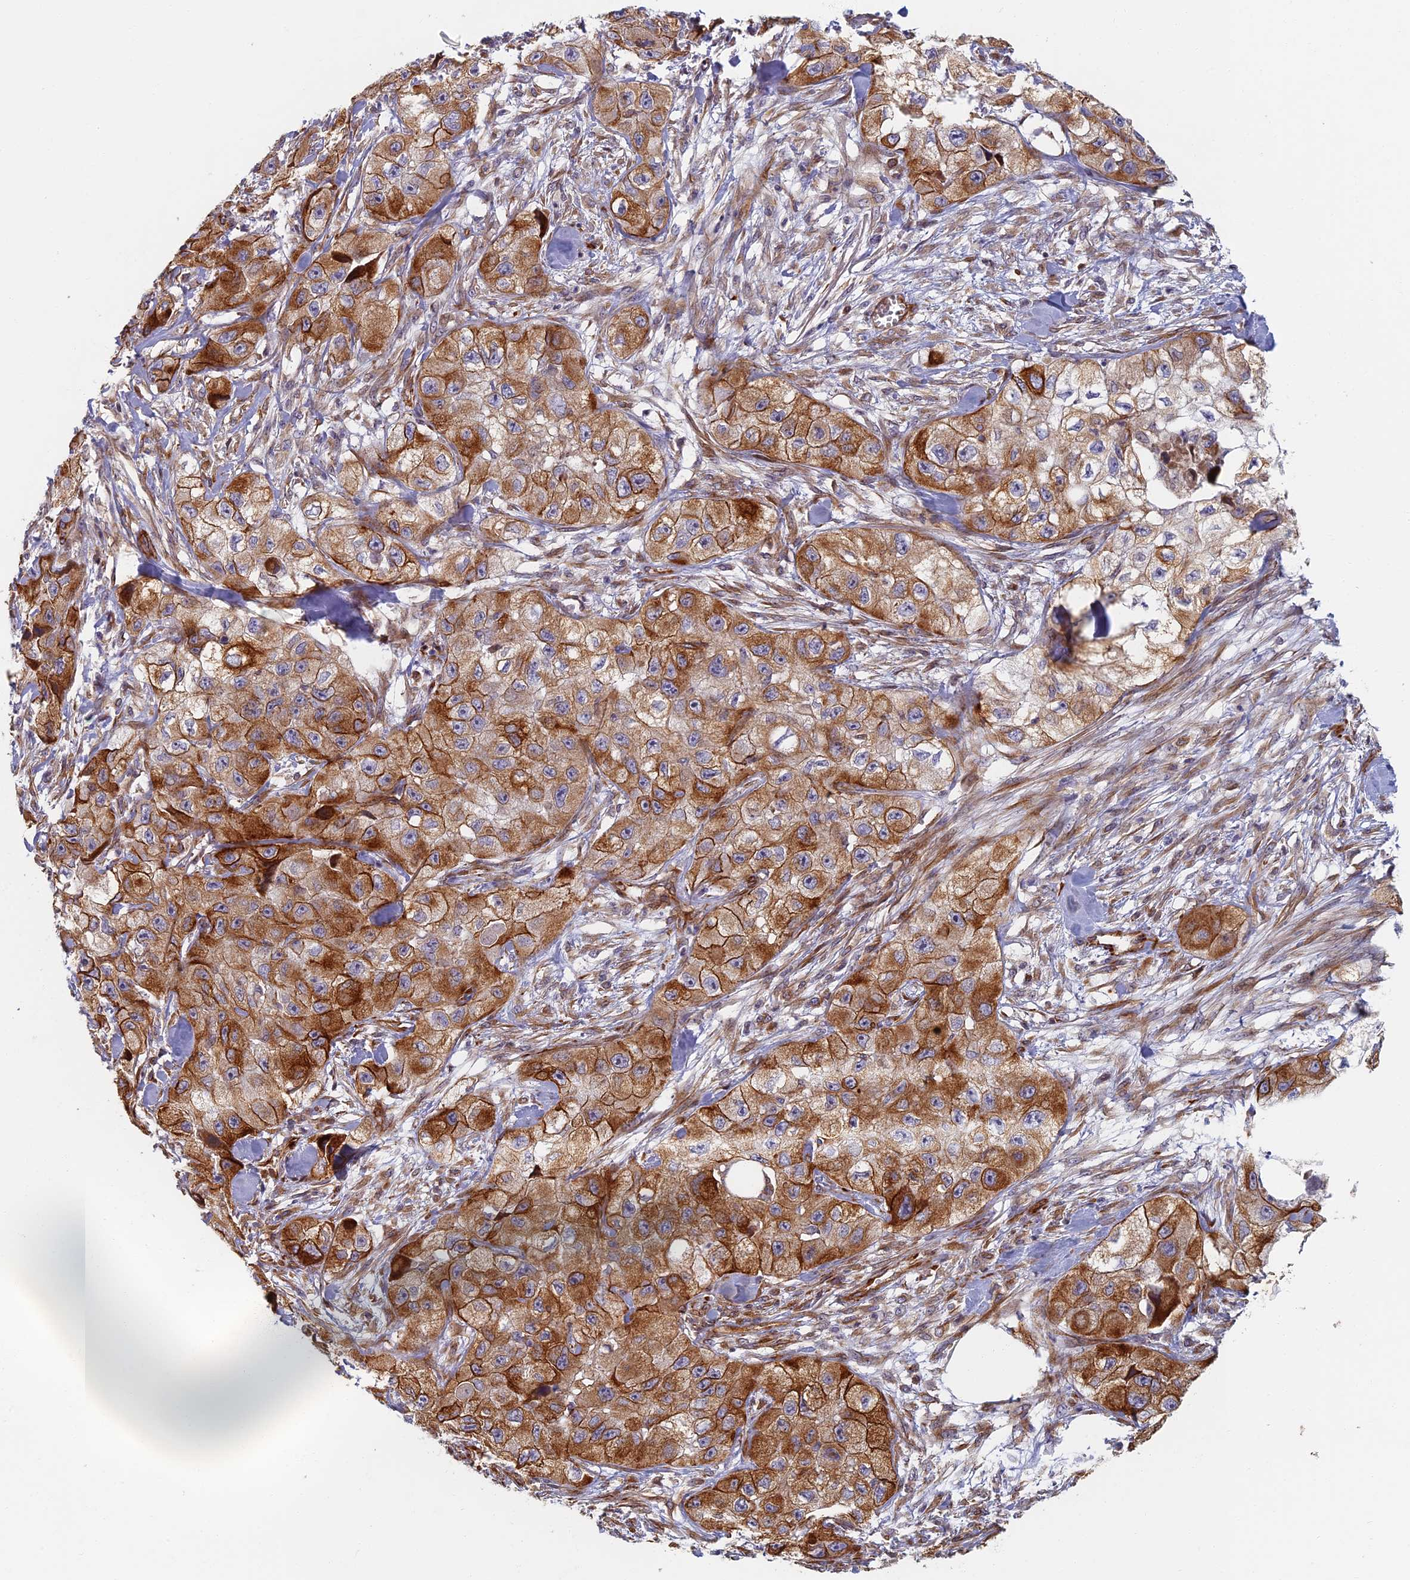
{"staining": {"intensity": "strong", "quantity": "25%-75%", "location": "cytoplasmic/membranous"}, "tissue": "skin cancer", "cell_type": "Tumor cells", "image_type": "cancer", "snomed": [{"axis": "morphology", "description": "Squamous cell carcinoma, NOS"}, {"axis": "topography", "description": "Skin"}, {"axis": "topography", "description": "Subcutis"}], "caption": "Strong cytoplasmic/membranous protein staining is appreciated in about 25%-75% of tumor cells in skin cancer (squamous cell carcinoma).", "gene": "ABCB10", "patient": {"sex": "male", "age": 73}}